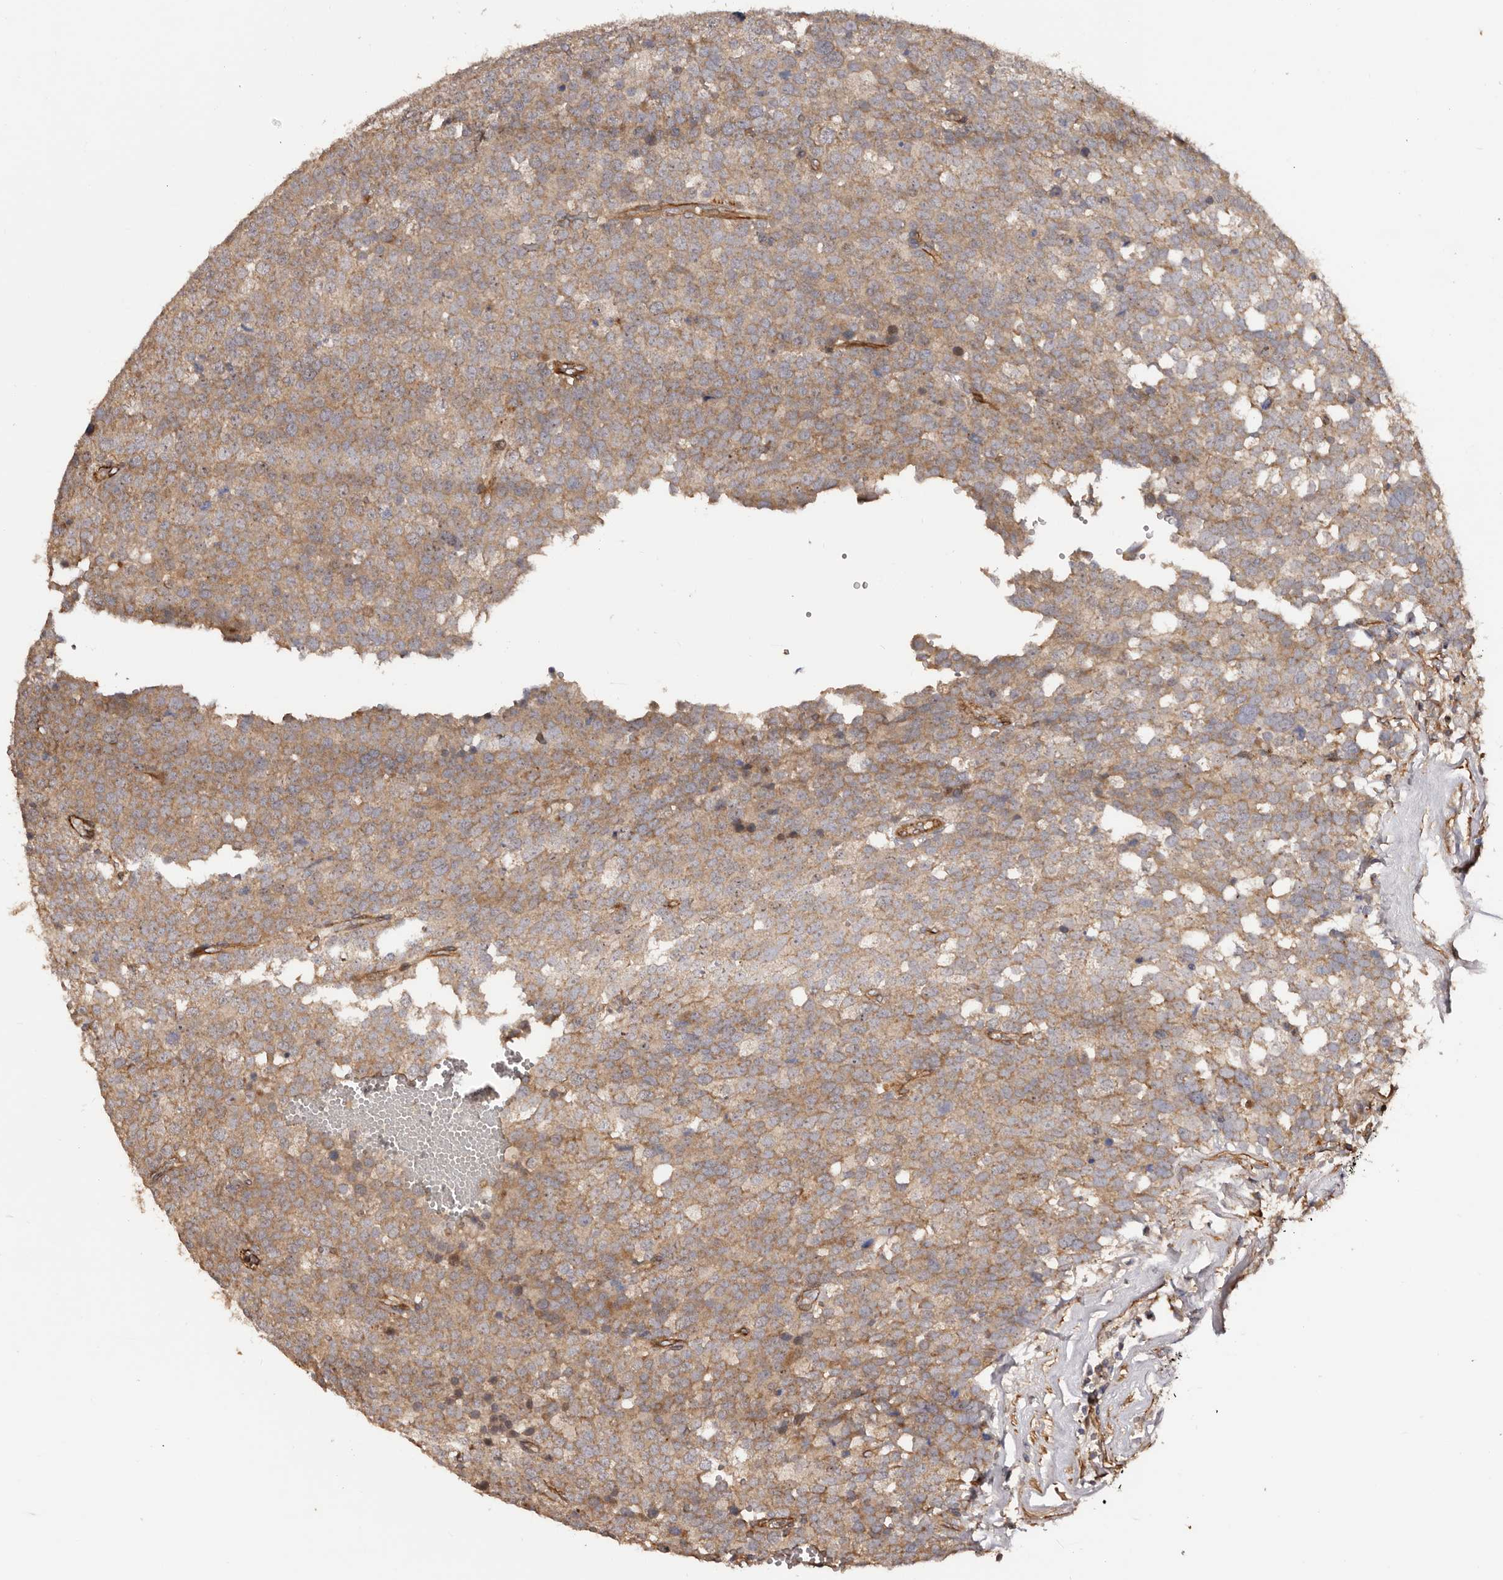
{"staining": {"intensity": "moderate", "quantity": ">75%", "location": "cytoplasmic/membranous"}, "tissue": "testis cancer", "cell_type": "Tumor cells", "image_type": "cancer", "snomed": [{"axis": "morphology", "description": "Seminoma, NOS"}, {"axis": "topography", "description": "Testis"}], "caption": "Testis seminoma stained with immunohistochemistry shows moderate cytoplasmic/membranous staining in approximately >75% of tumor cells.", "gene": "GTPBP1", "patient": {"sex": "male", "age": 71}}